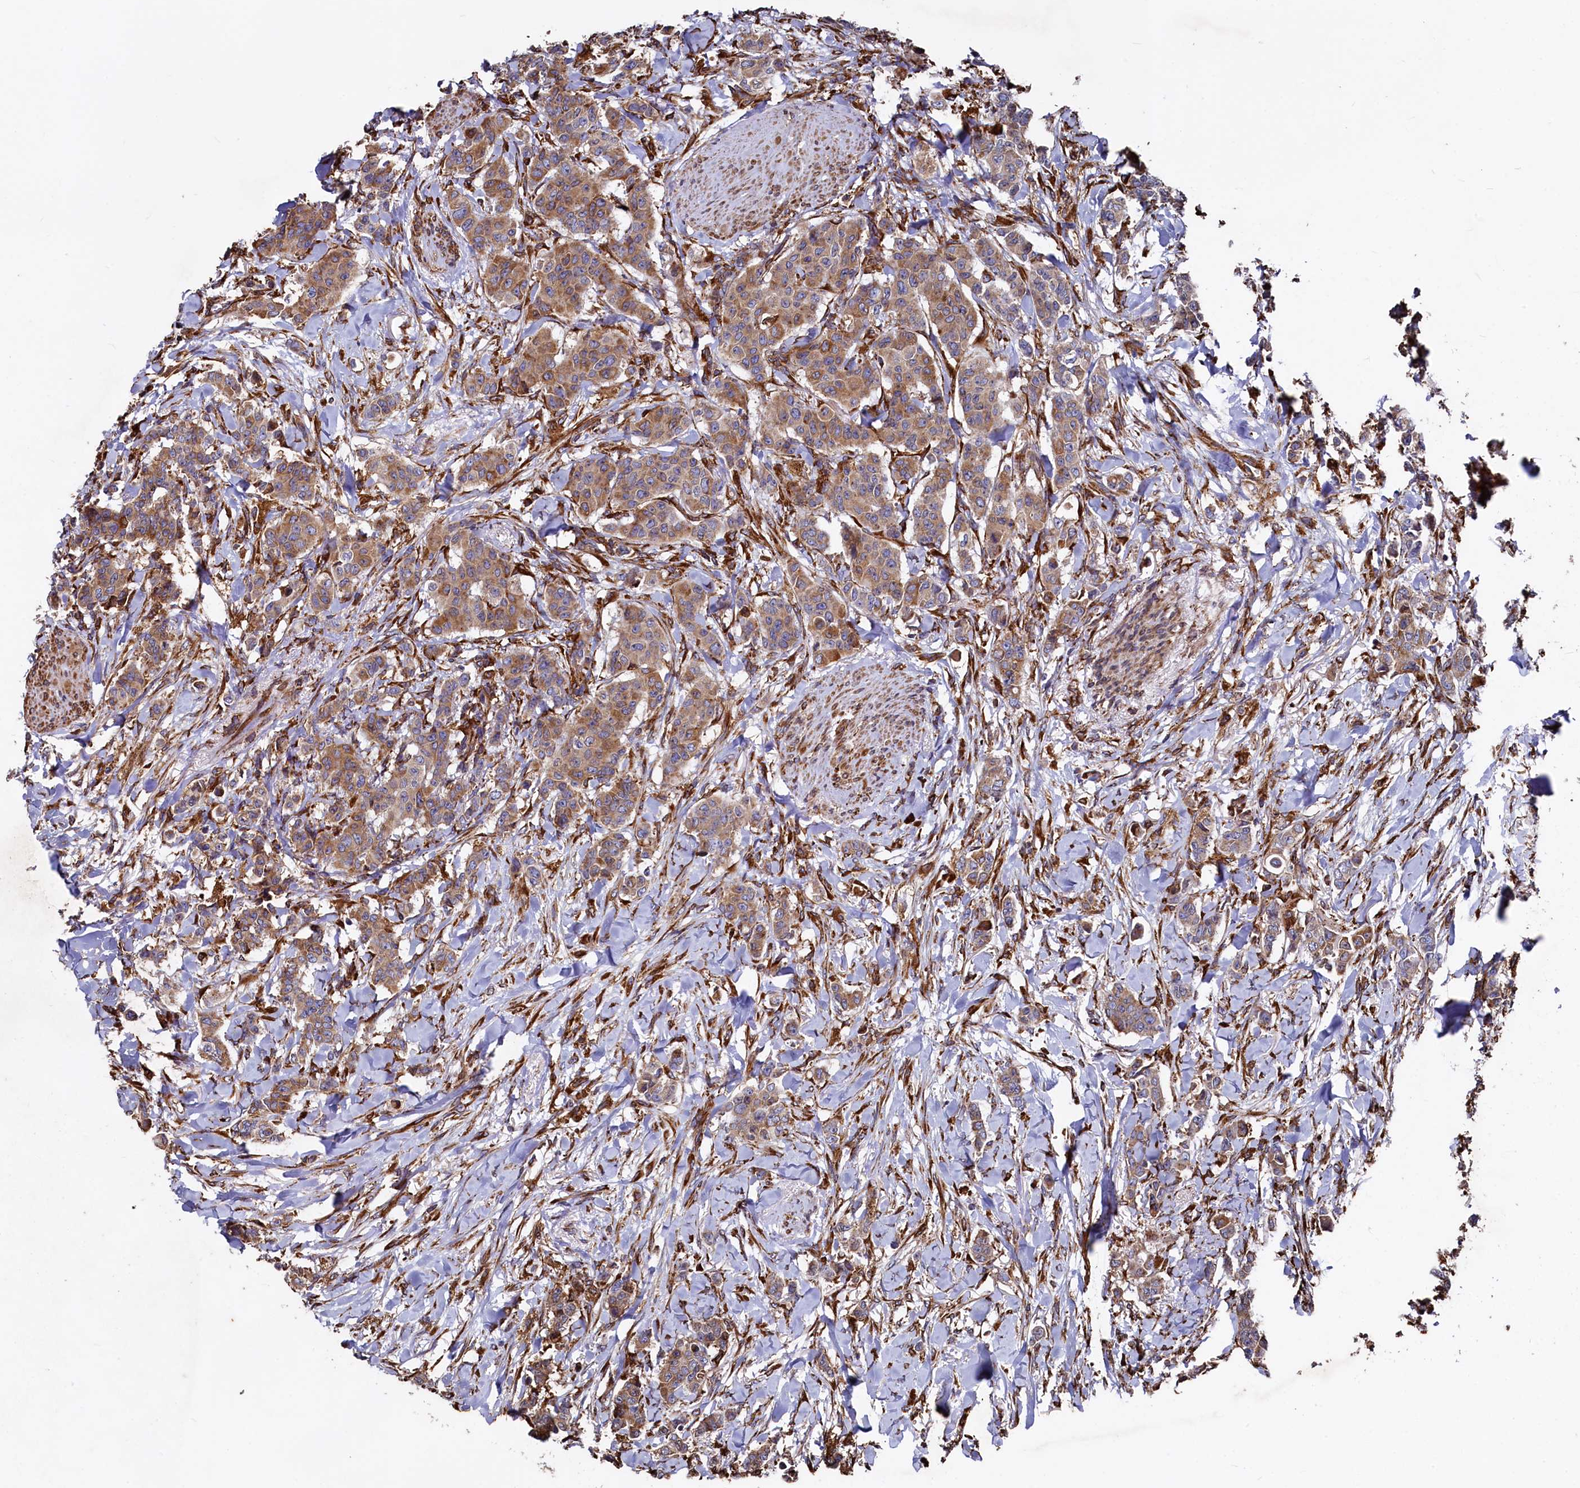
{"staining": {"intensity": "moderate", "quantity": ">75%", "location": "cytoplasmic/membranous"}, "tissue": "breast cancer", "cell_type": "Tumor cells", "image_type": "cancer", "snomed": [{"axis": "morphology", "description": "Duct carcinoma"}, {"axis": "topography", "description": "Breast"}], "caption": "Protein staining of breast cancer tissue exhibits moderate cytoplasmic/membranous expression in about >75% of tumor cells. (brown staining indicates protein expression, while blue staining denotes nuclei).", "gene": "NEURL1B", "patient": {"sex": "female", "age": 40}}